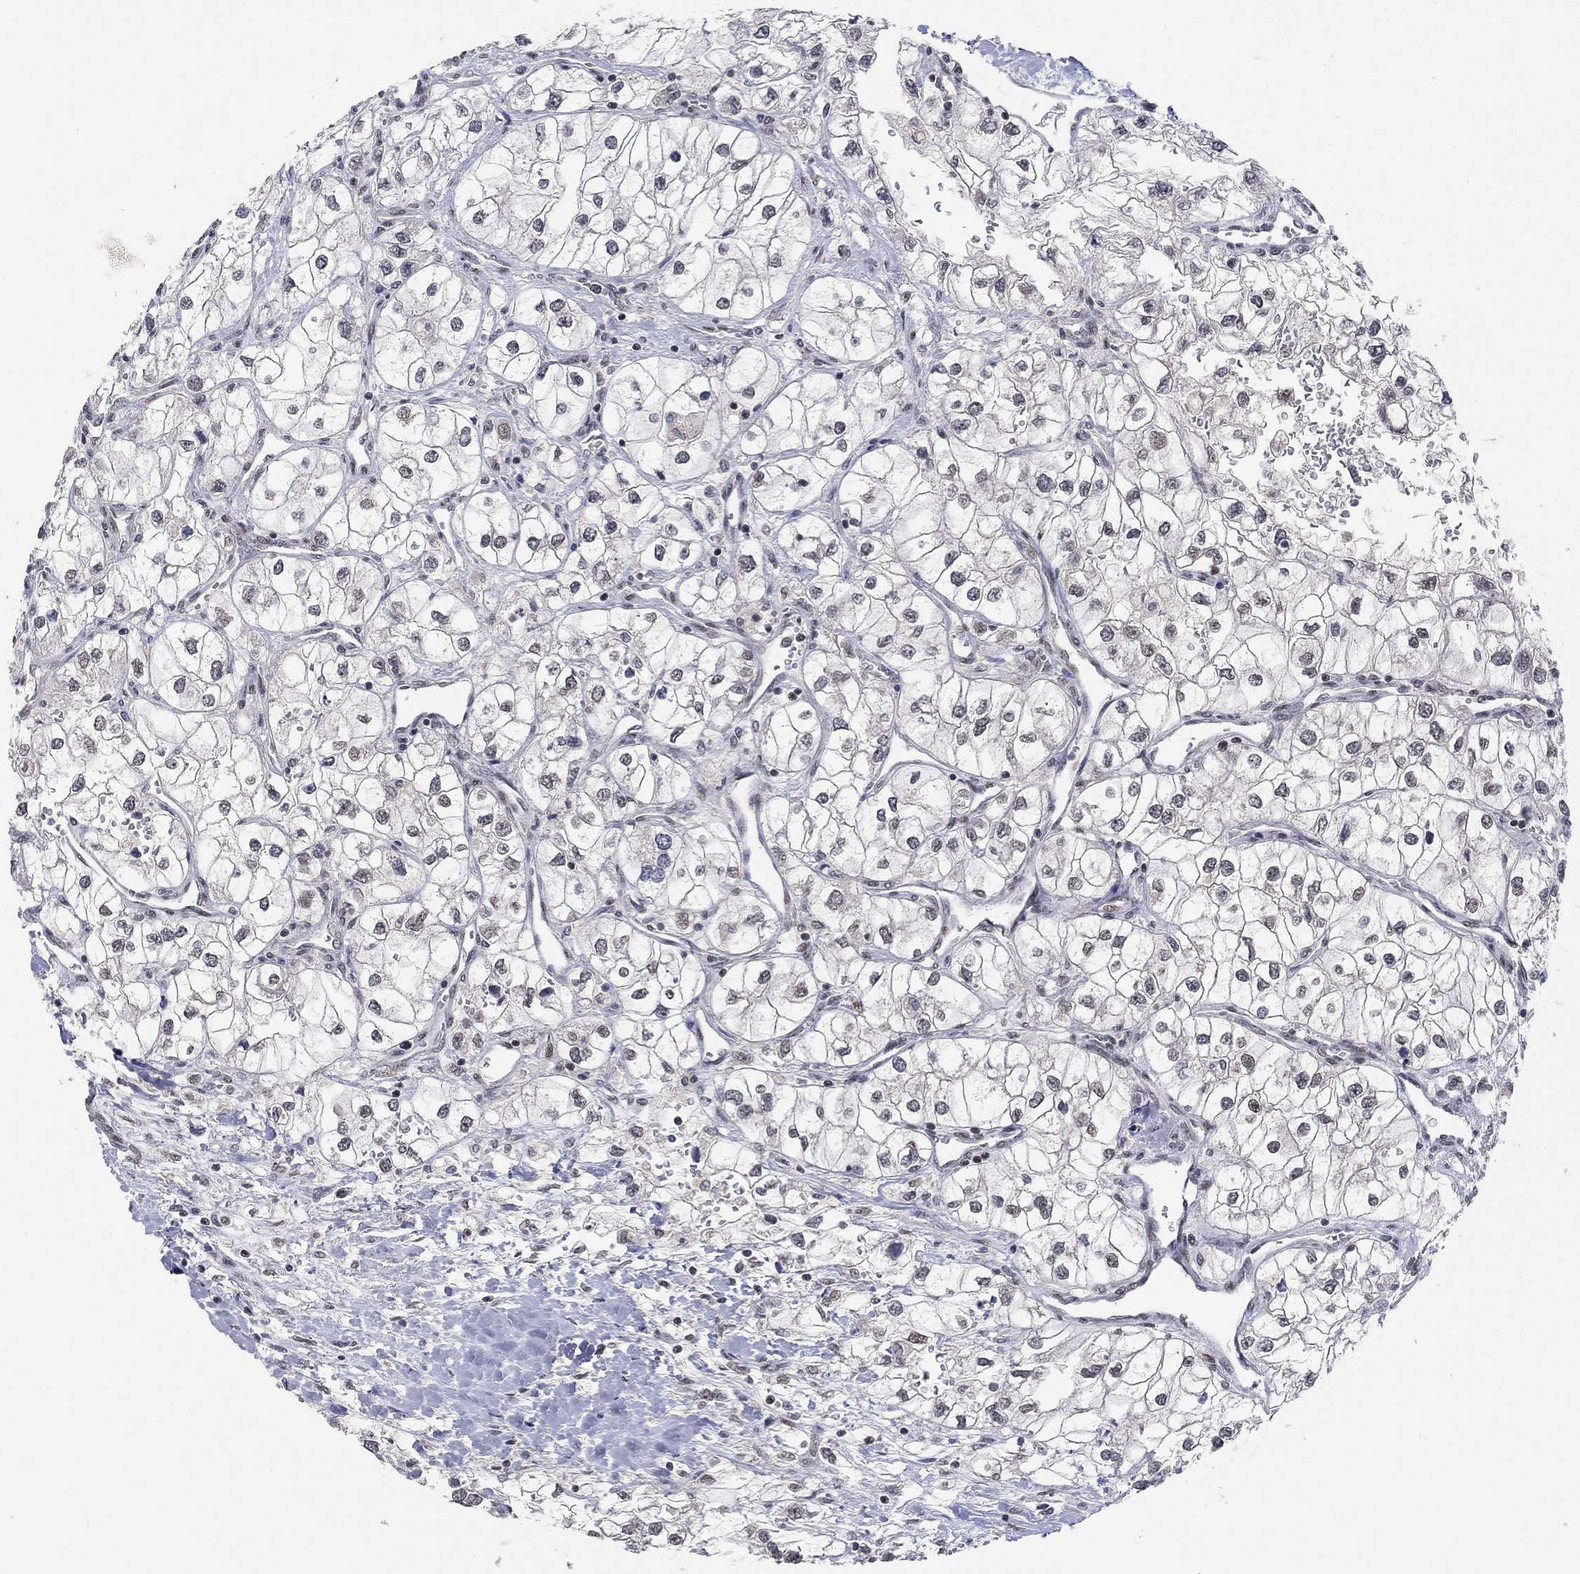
{"staining": {"intensity": "weak", "quantity": "<25%", "location": "nuclear"}, "tissue": "renal cancer", "cell_type": "Tumor cells", "image_type": "cancer", "snomed": [{"axis": "morphology", "description": "Adenocarcinoma, NOS"}, {"axis": "topography", "description": "Kidney"}], "caption": "The micrograph exhibits no significant expression in tumor cells of renal cancer. (Brightfield microscopy of DAB (3,3'-diaminobenzidine) immunohistochemistry at high magnification).", "gene": "KLF12", "patient": {"sex": "male", "age": 59}}